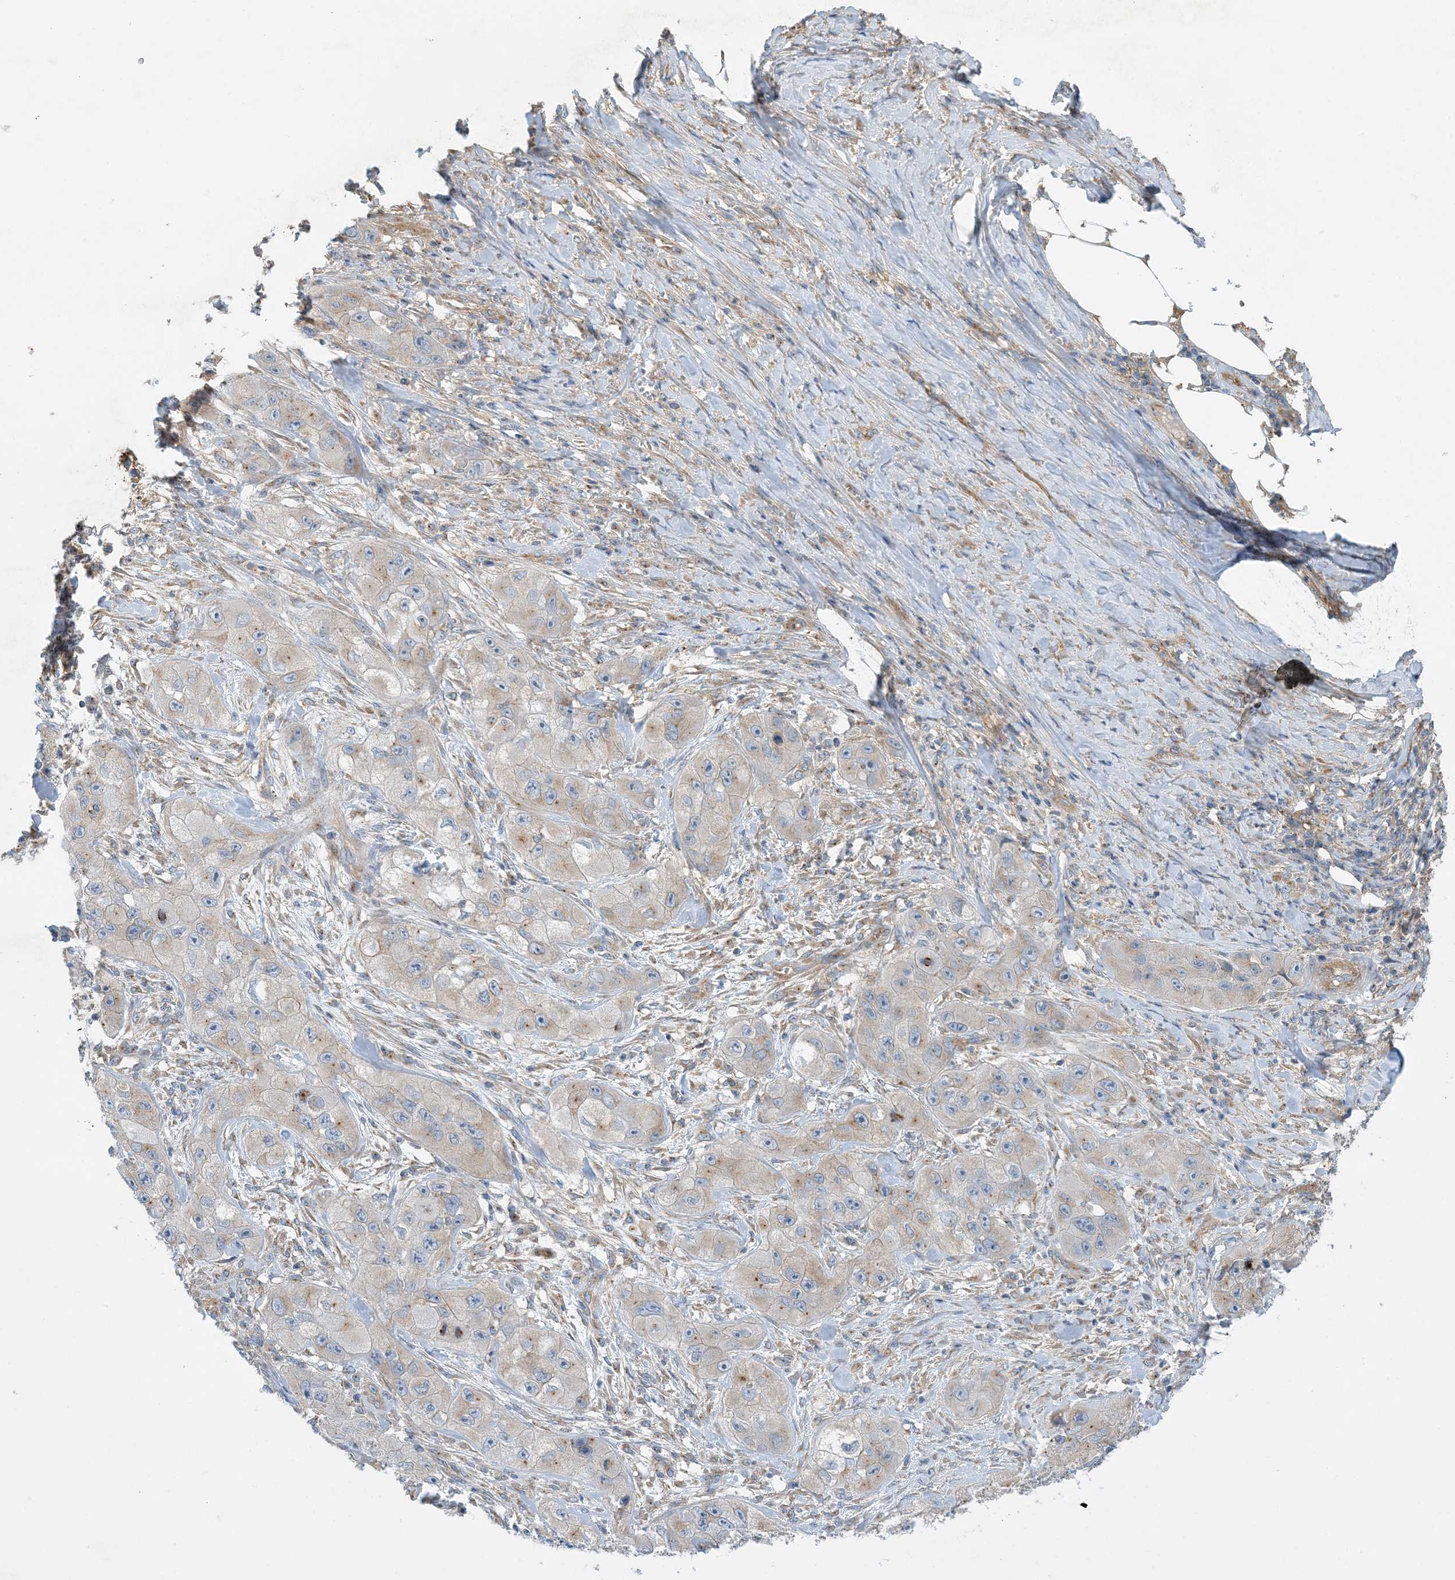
{"staining": {"intensity": "weak", "quantity": "<25%", "location": "cytoplasmic/membranous"}, "tissue": "skin cancer", "cell_type": "Tumor cells", "image_type": "cancer", "snomed": [{"axis": "morphology", "description": "Squamous cell carcinoma, NOS"}, {"axis": "topography", "description": "Skin"}, {"axis": "topography", "description": "Subcutis"}], "caption": "Tumor cells show no significant staining in skin squamous cell carcinoma.", "gene": "SIDT1", "patient": {"sex": "male", "age": 73}}